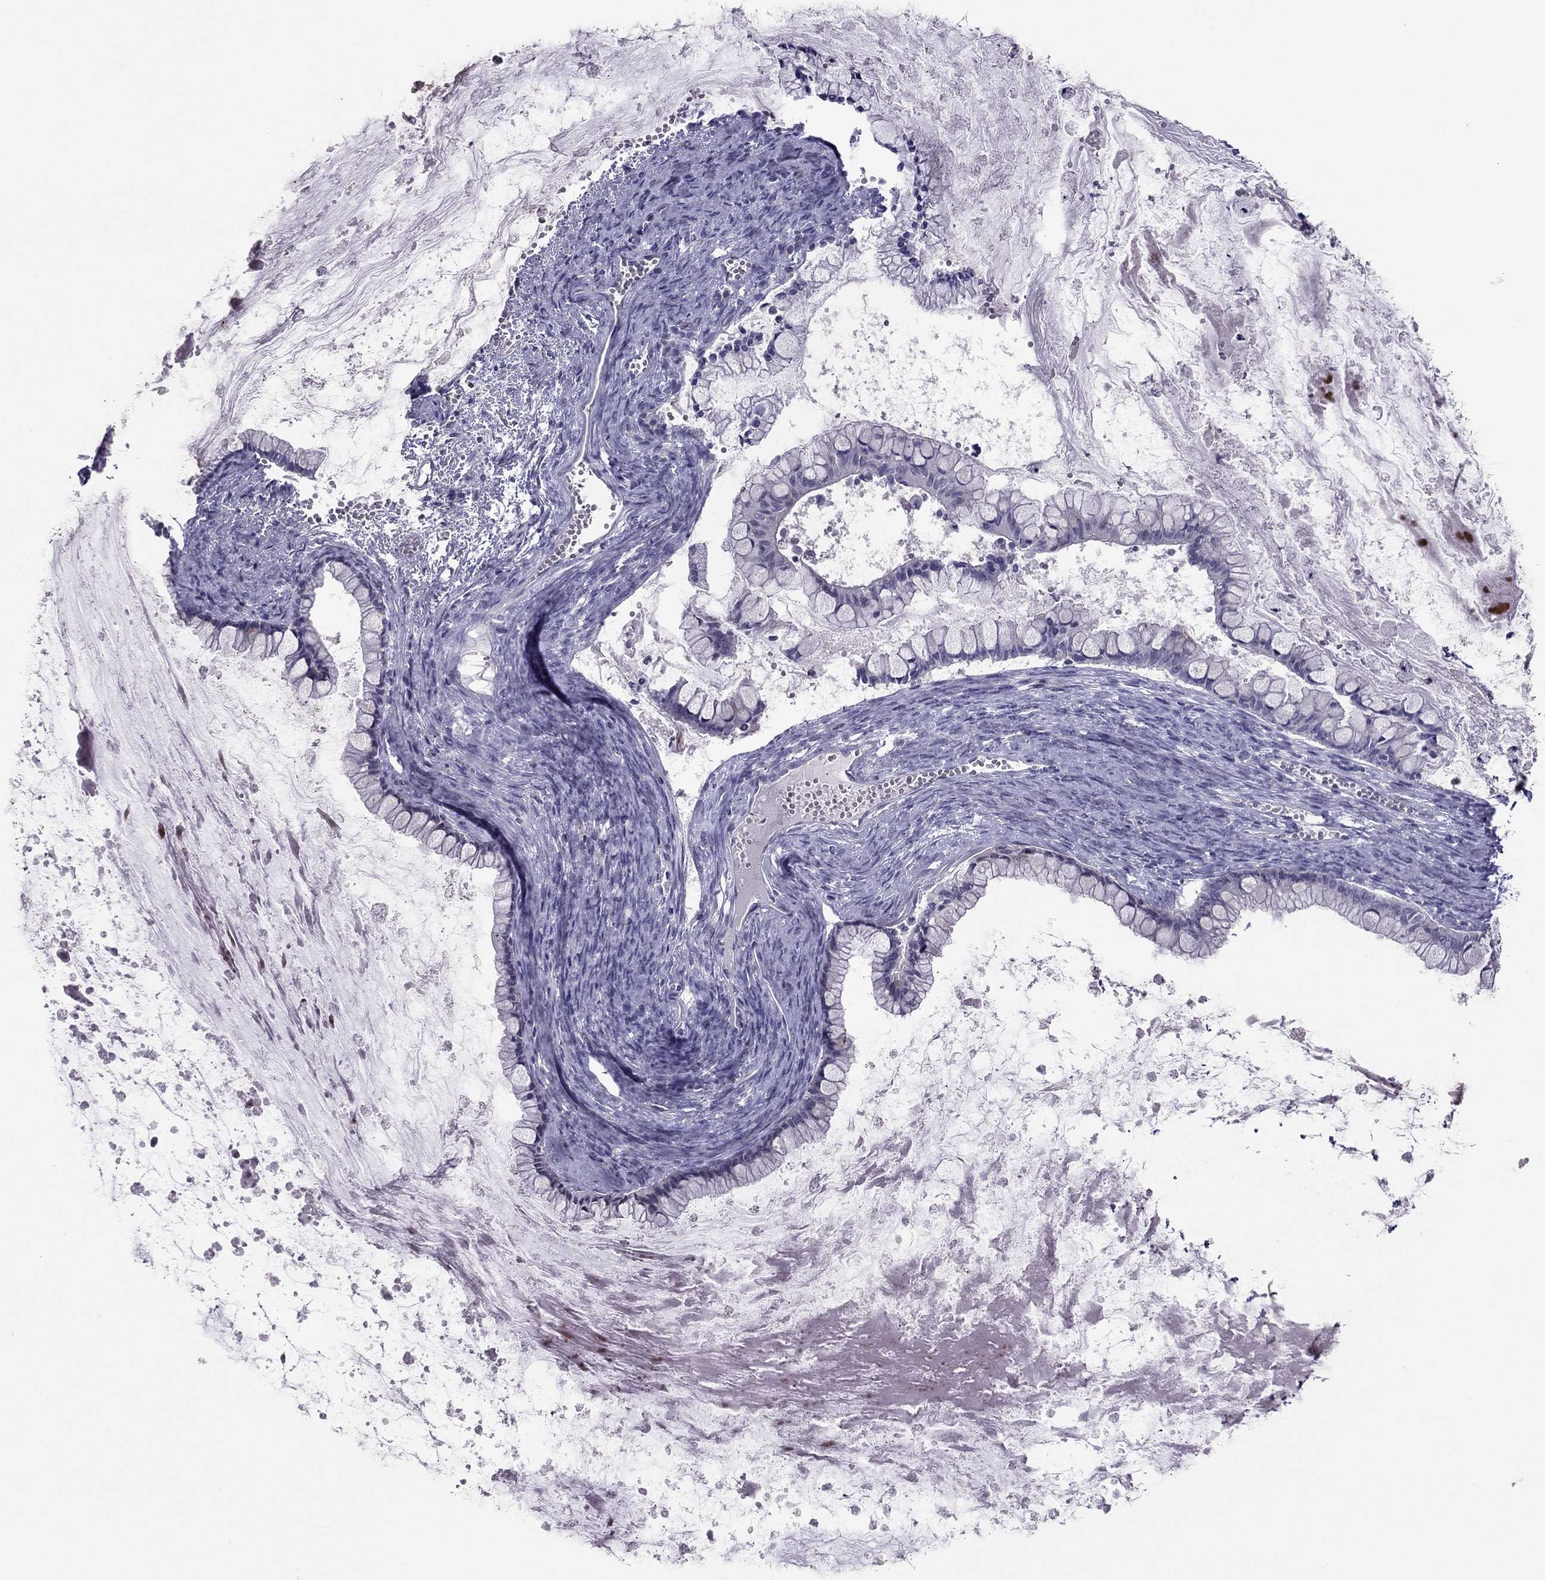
{"staining": {"intensity": "negative", "quantity": "none", "location": "none"}, "tissue": "ovarian cancer", "cell_type": "Tumor cells", "image_type": "cancer", "snomed": [{"axis": "morphology", "description": "Cystadenocarcinoma, mucinous, NOS"}, {"axis": "topography", "description": "Ovary"}], "caption": "The IHC histopathology image has no significant expression in tumor cells of mucinous cystadenocarcinoma (ovarian) tissue.", "gene": "RGS8", "patient": {"sex": "female", "age": 67}}